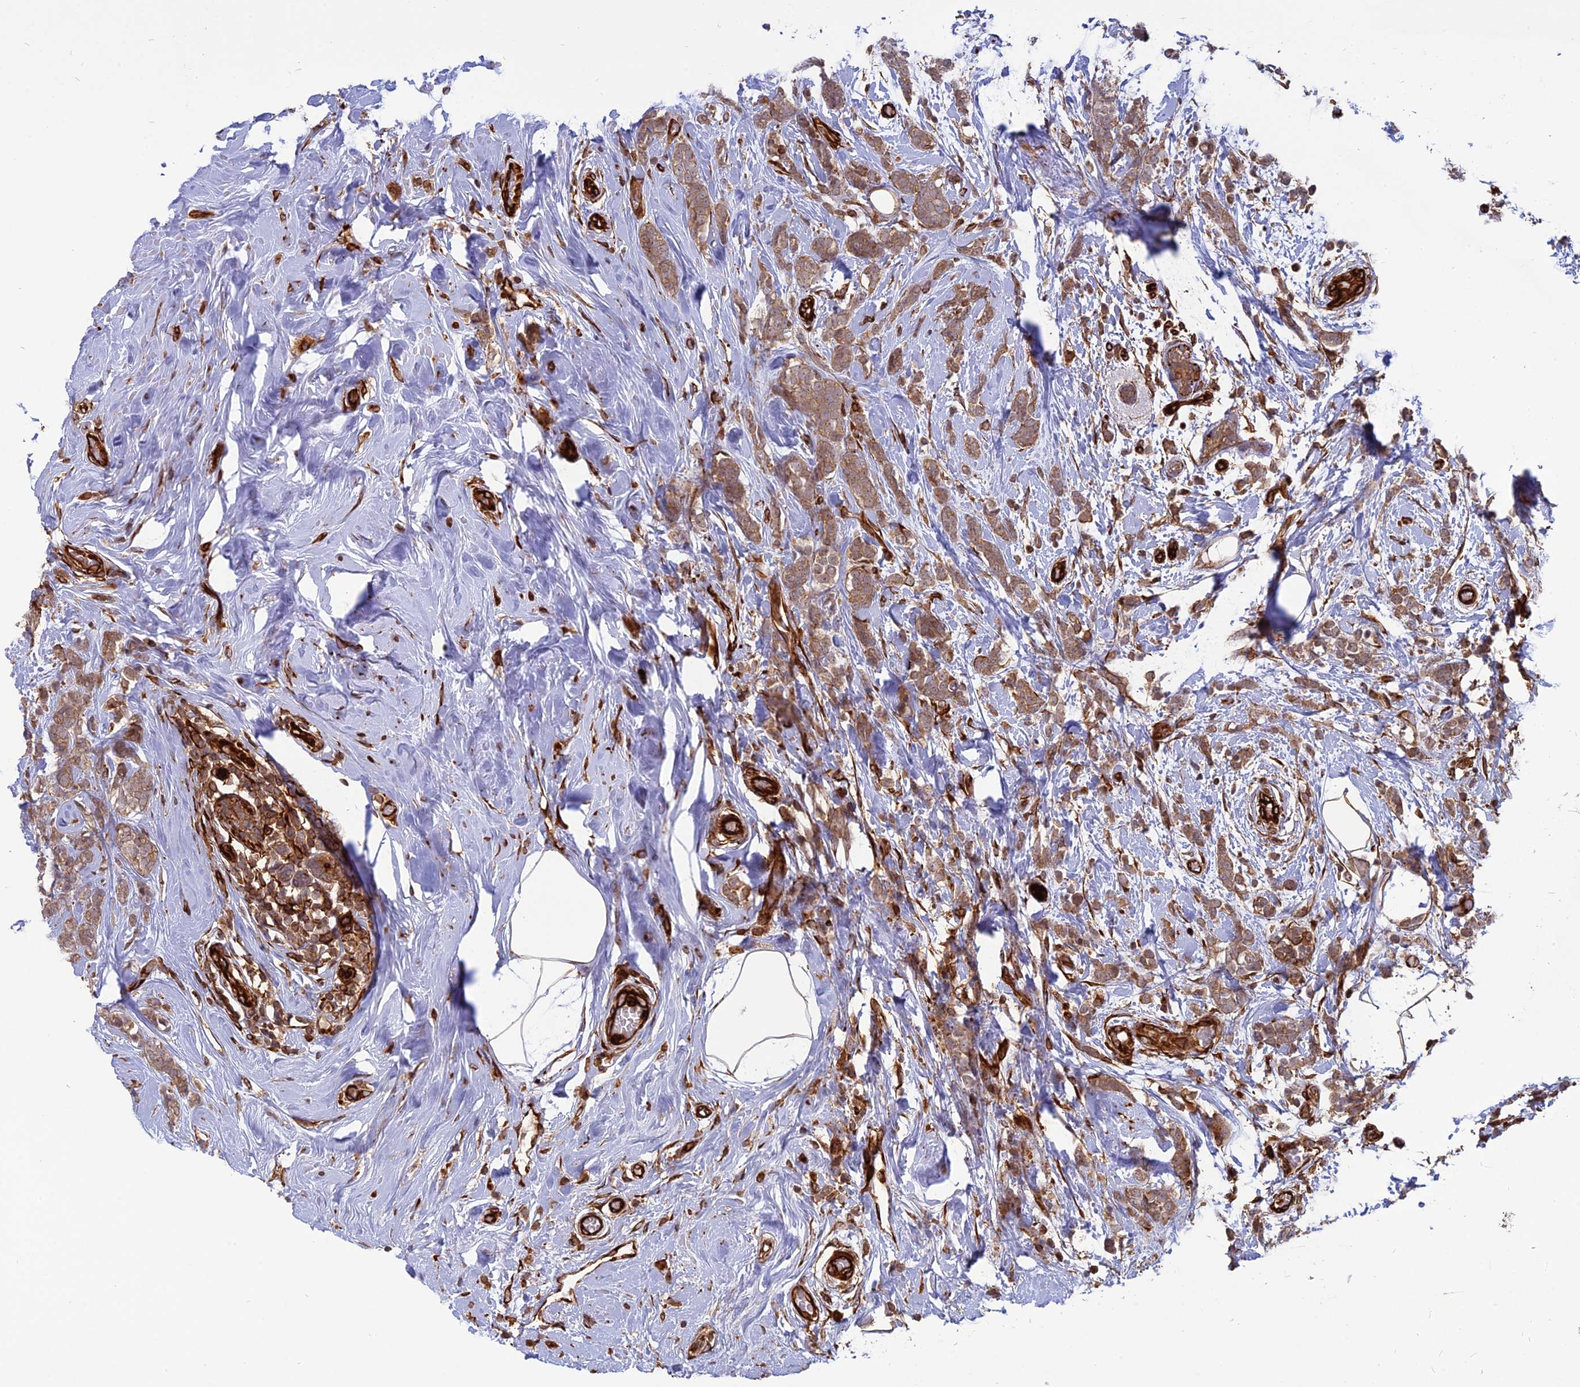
{"staining": {"intensity": "moderate", "quantity": ">75%", "location": "cytoplasmic/membranous"}, "tissue": "breast cancer", "cell_type": "Tumor cells", "image_type": "cancer", "snomed": [{"axis": "morphology", "description": "Lobular carcinoma"}, {"axis": "topography", "description": "Breast"}], "caption": "Protein staining of breast lobular carcinoma tissue exhibits moderate cytoplasmic/membranous staining in approximately >75% of tumor cells. The staining was performed using DAB (3,3'-diaminobenzidine) to visualize the protein expression in brown, while the nuclei were stained in blue with hematoxylin (Magnification: 20x).", "gene": "PHLDB3", "patient": {"sex": "female", "age": 58}}